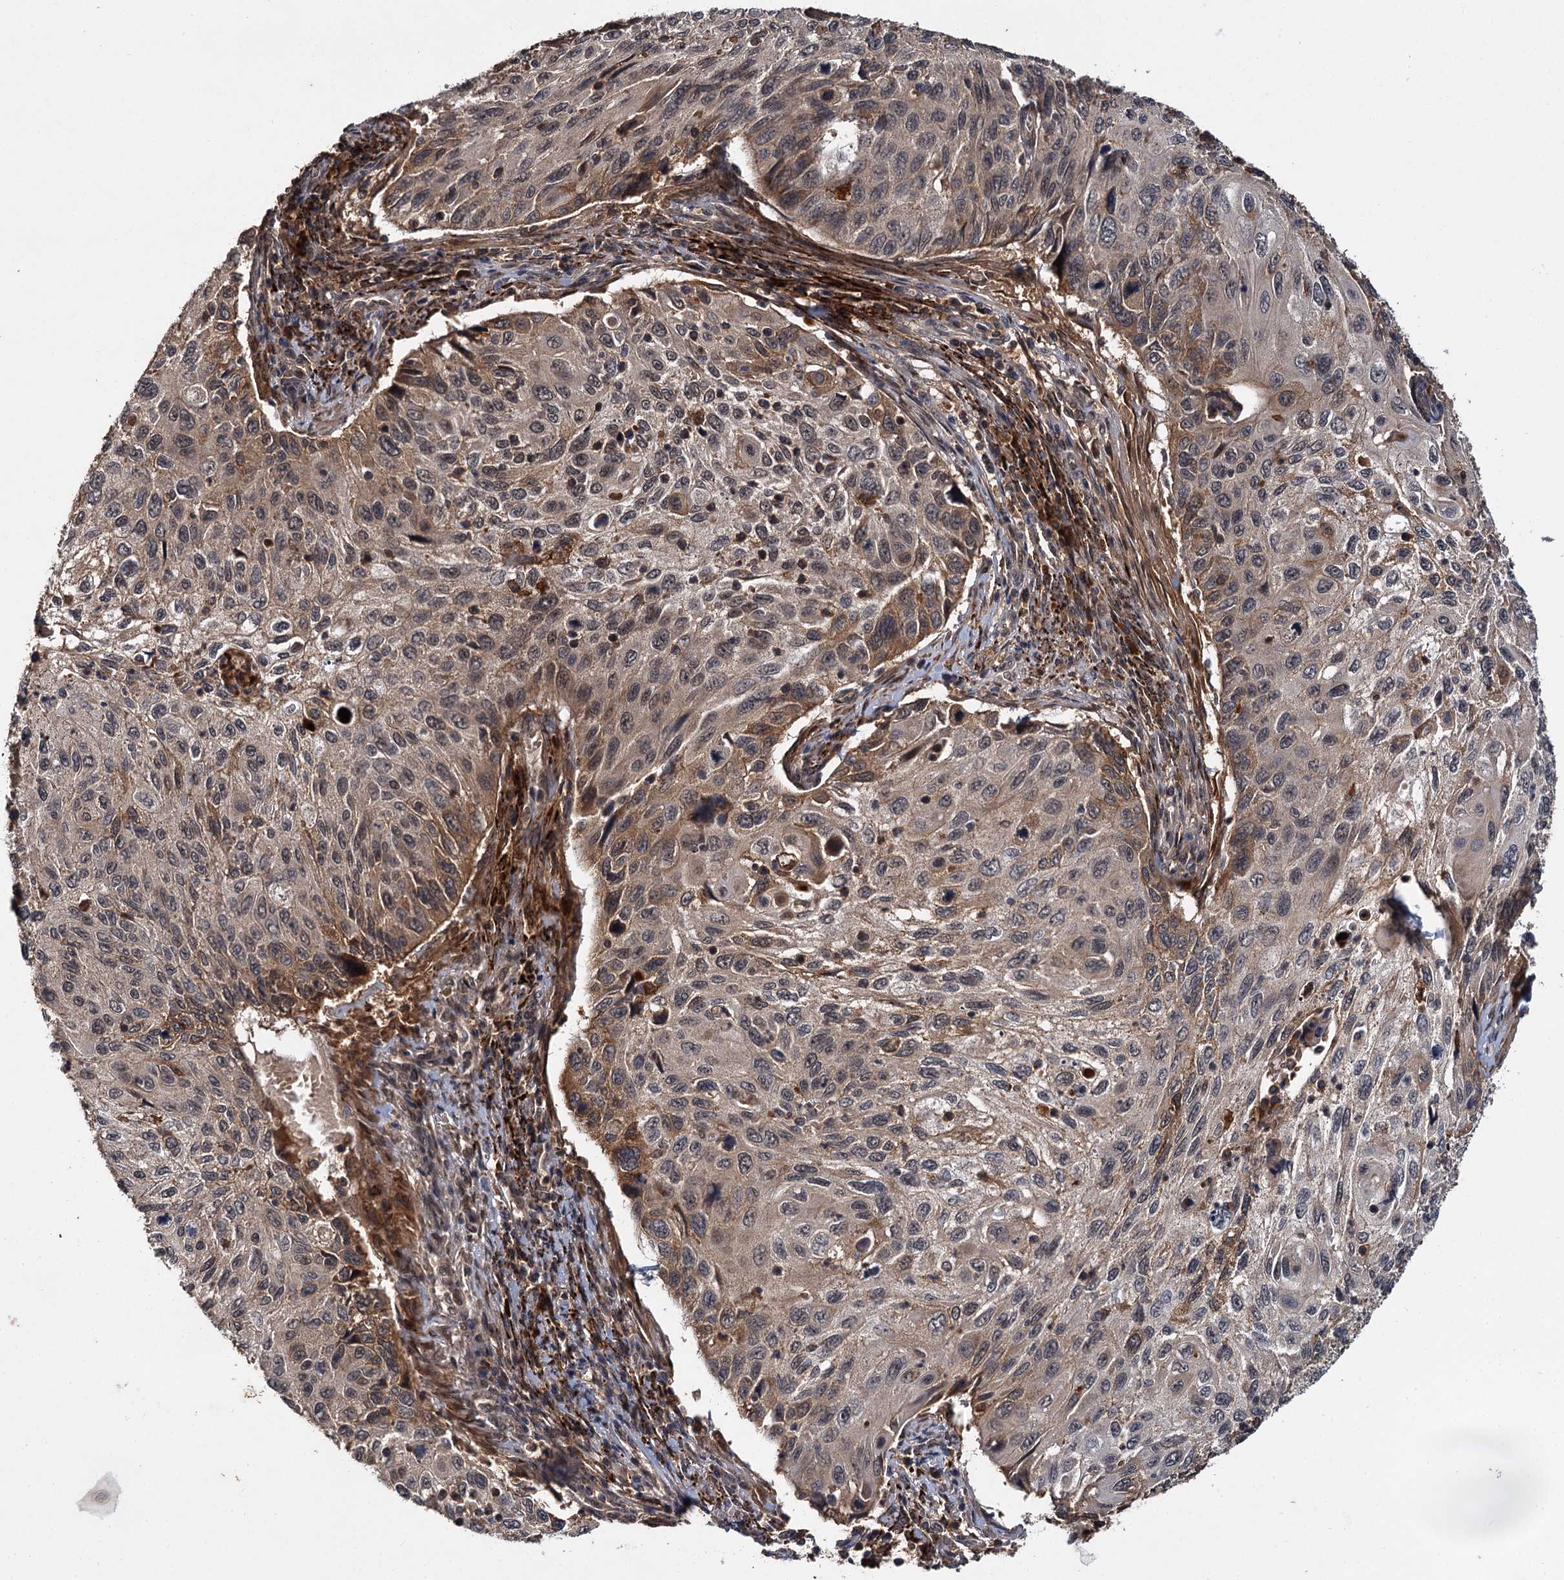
{"staining": {"intensity": "moderate", "quantity": "25%-75%", "location": "cytoplasmic/membranous"}, "tissue": "cervical cancer", "cell_type": "Tumor cells", "image_type": "cancer", "snomed": [{"axis": "morphology", "description": "Squamous cell carcinoma, NOS"}, {"axis": "topography", "description": "Cervix"}], "caption": "Brown immunohistochemical staining in human cervical cancer (squamous cell carcinoma) demonstrates moderate cytoplasmic/membranous positivity in approximately 25%-75% of tumor cells.", "gene": "MBD6", "patient": {"sex": "female", "age": 70}}